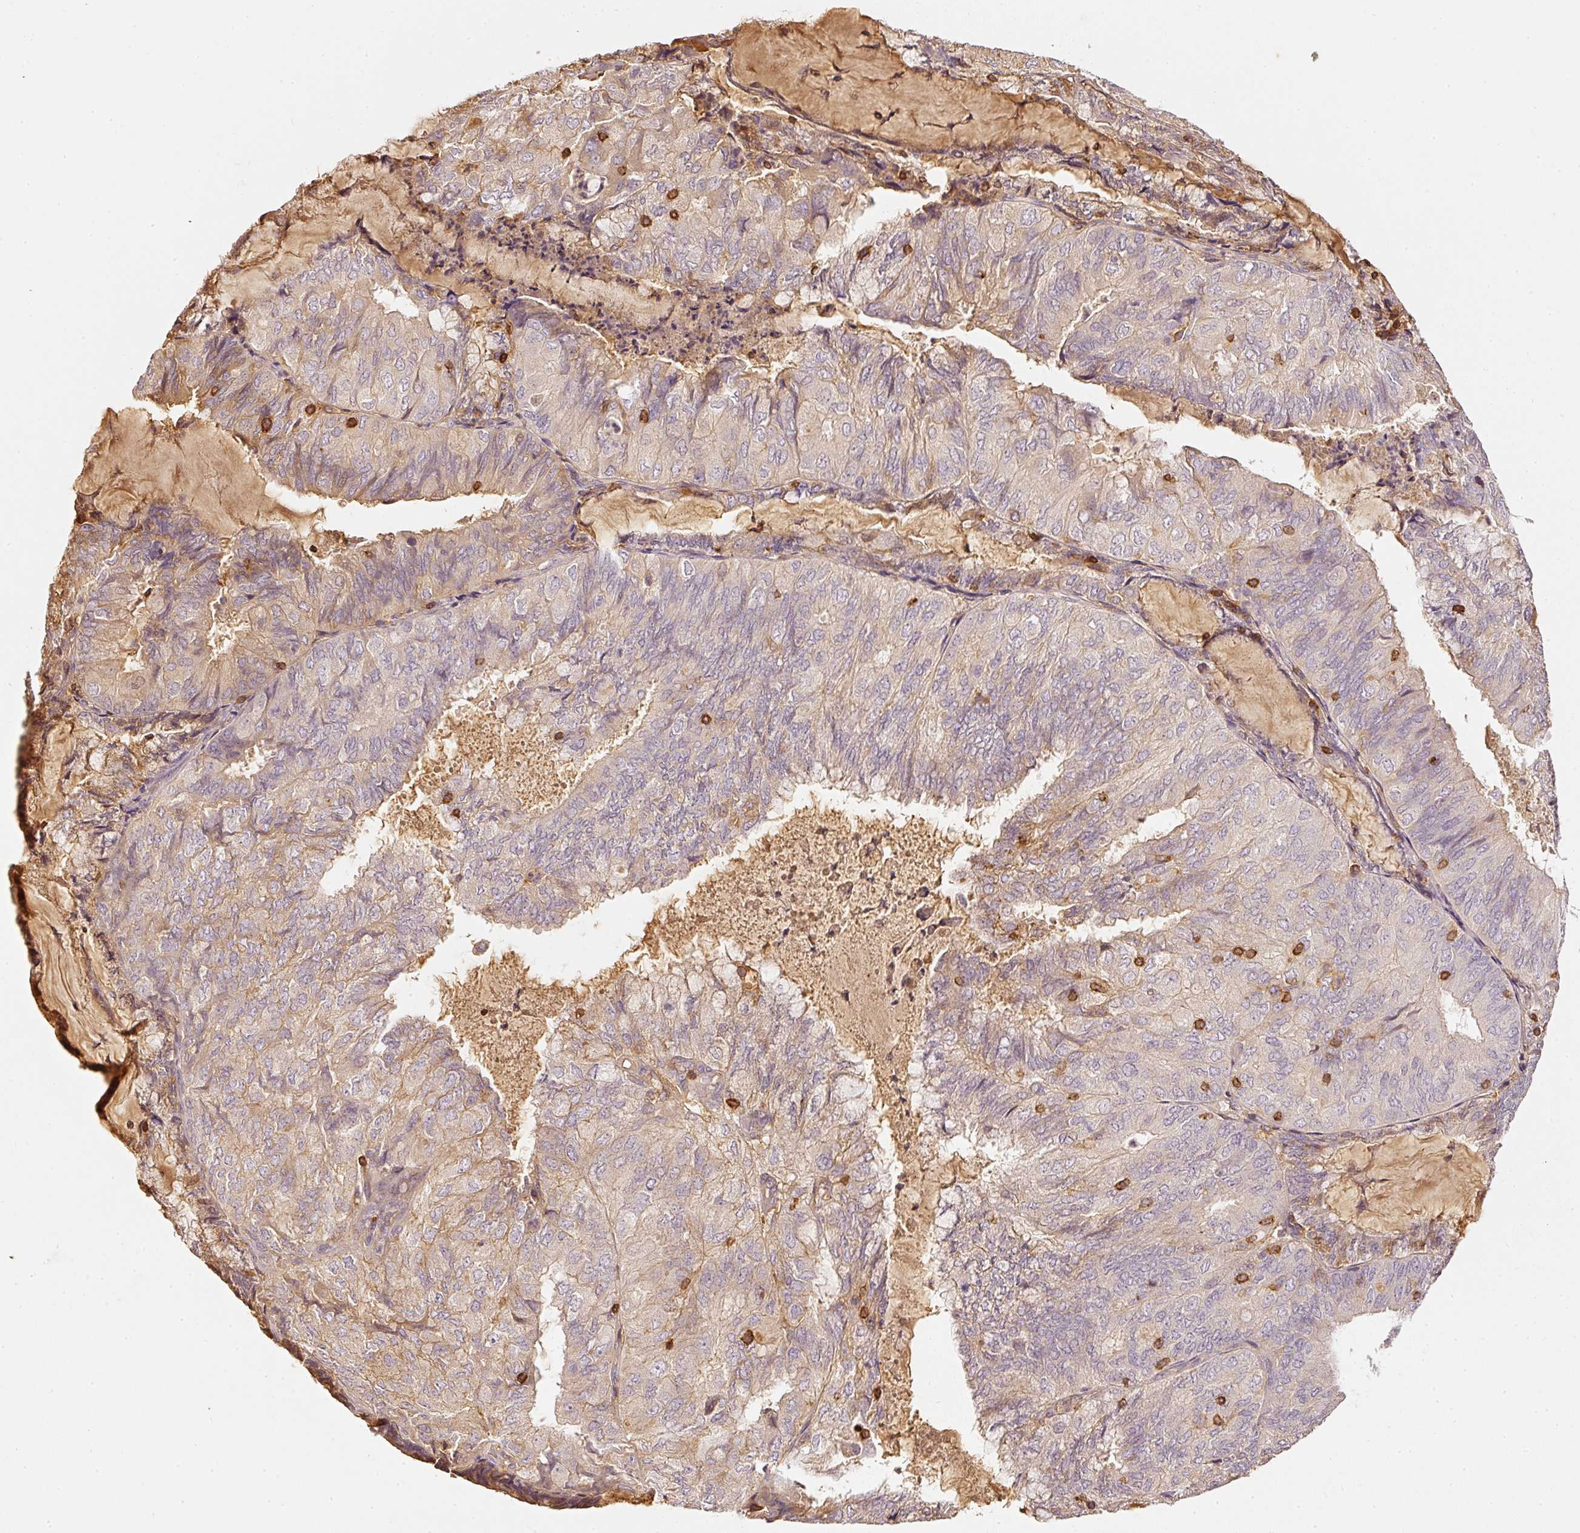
{"staining": {"intensity": "weak", "quantity": "25%-75%", "location": "cytoplasmic/membranous"}, "tissue": "endometrial cancer", "cell_type": "Tumor cells", "image_type": "cancer", "snomed": [{"axis": "morphology", "description": "Adenocarcinoma, NOS"}, {"axis": "topography", "description": "Endometrium"}], "caption": "The immunohistochemical stain labels weak cytoplasmic/membranous expression in tumor cells of endometrial cancer tissue.", "gene": "EVL", "patient": {"sex": "female", "age": 81}}